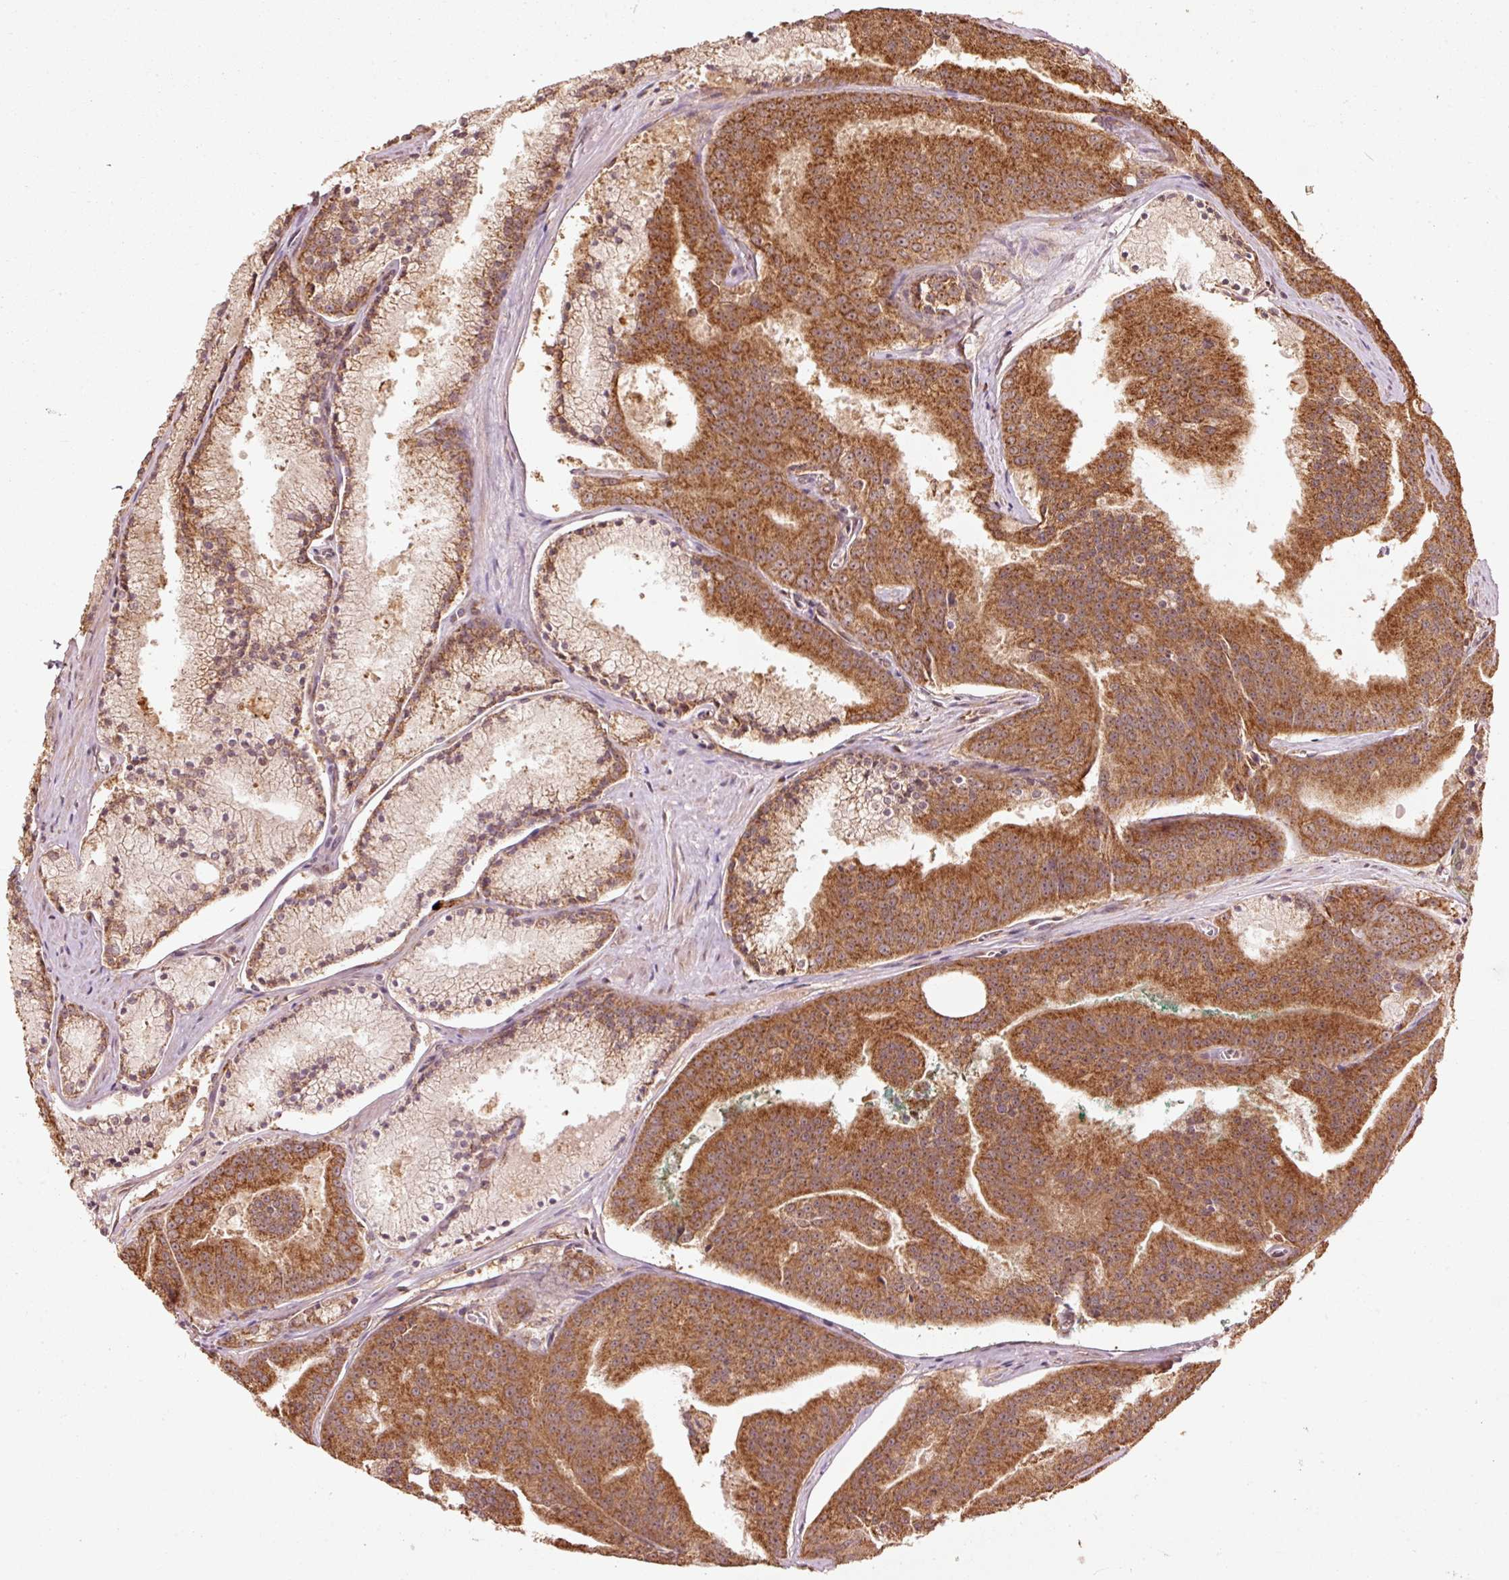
{"staining": {"intensity": "strong", "quantity": ">75%", "location": "cytoplasmic/membranous"}, "tissue": "prostate cancer", "cell_type": "Tumor cells", "image_type": "cancer", "snomed": [{"axis": "morphology", "description": "Adenocarcinoma, High grade"}, {"axis": "topography", "description": "Prostate"}], "caption": "Human prostate cancer (high-grade adenocarcinoma) stained with a protein marker exhibits strong staining in tumor cells.", "gene": "MRPL16", "patient": {"sex": "male", "age": 61}}